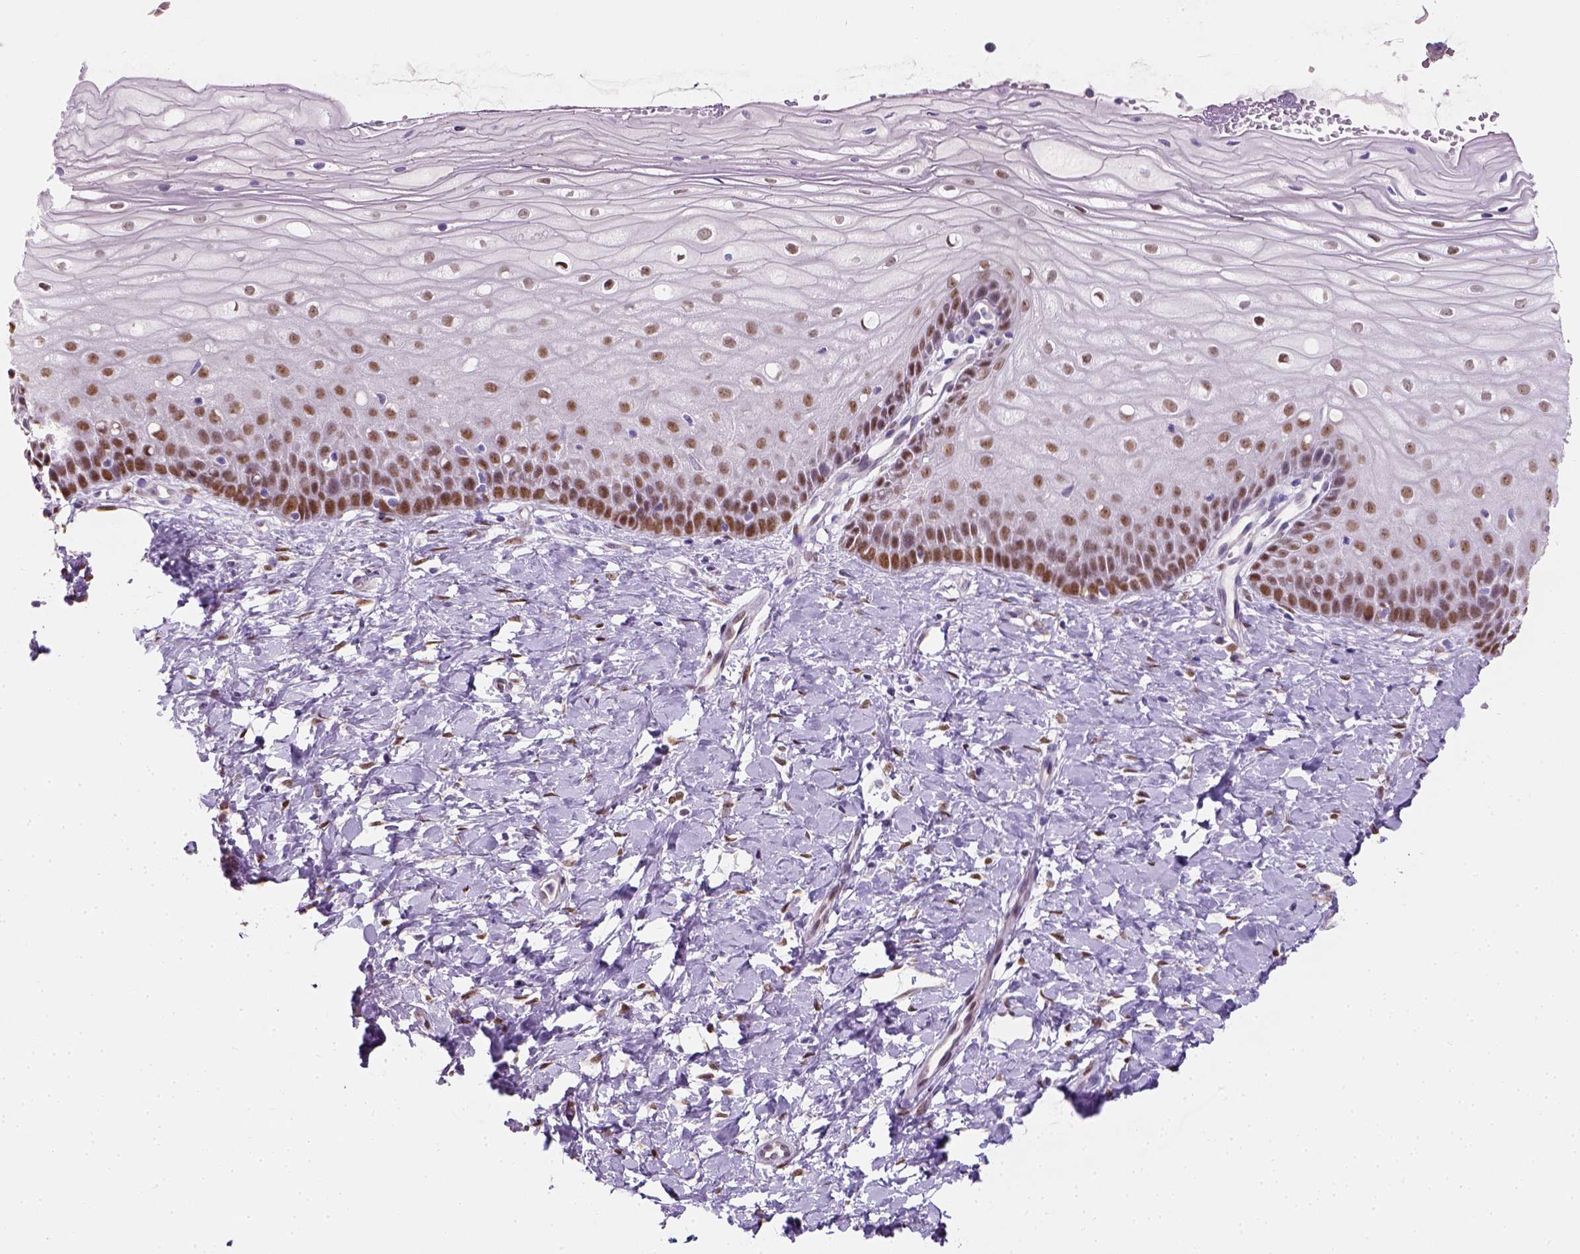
{"staining": {"intensity": "moderate", "quantity": ">75%", "location": "nuclear"}, "tissue": "cervix", "cell_type": "Glandular cells", "image_type": "normal", "snomed": [{"axis": "morphology", "description": "Normal tissue, NOS"}, {"axis": "topography", "description": "Cervix"}], "caption": "IHC histopathology image of unremarkable cervix stained for a protein (brown), which reveals medium levels of moderate nuclear expression in about >75% of glandular cells.", "gene": "C1orf112", "patient": {"sex": "female", "age": 37}}